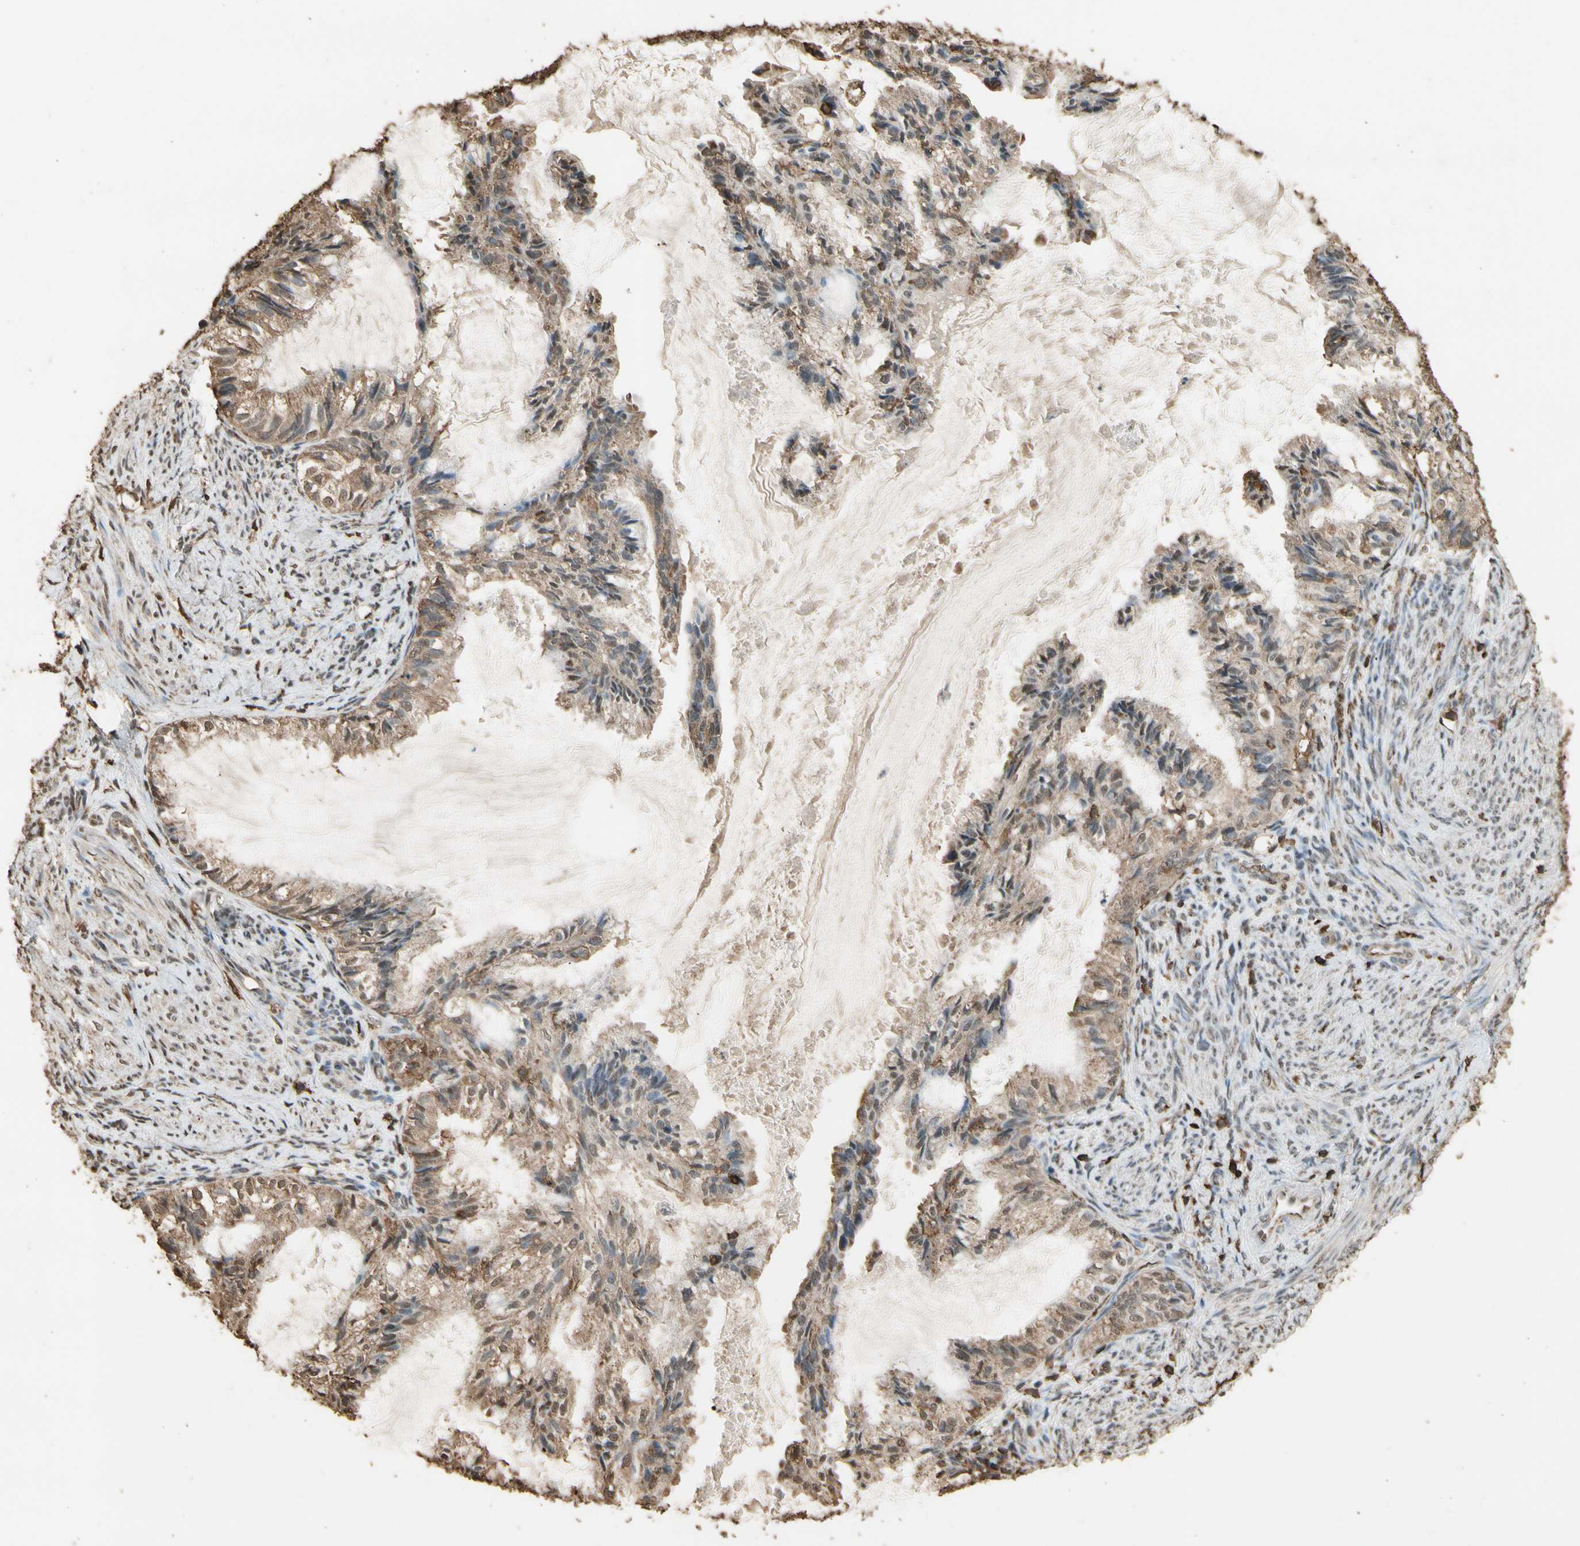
{"staining": {"intensity": "moderate", "quantity": ">75%", "location": "cytoplasmic/membranous,nuclear"}, "tissue": "cervical cancer", "cell_type": "Tumor cells", "image_type": "cancer", "snomed": [{"axis": "morphology", "description": "Normal tissue, NOS"}, {"axis": "morphology", "description": "Adenocarcinoma, NOS"}, {"axis": "topography", "description": "Cervix"}, {"axis": "topography", "description": "Endometrium"}], "caption": "A photomicrograph of cervical adenocarcinoma stained for a protein displays moderate cytoplasmic/membranous and nuclear brown staining in tumor cells.", "gene": "TNFSF13B", "patient": {"sex": "female", "age": 86}}